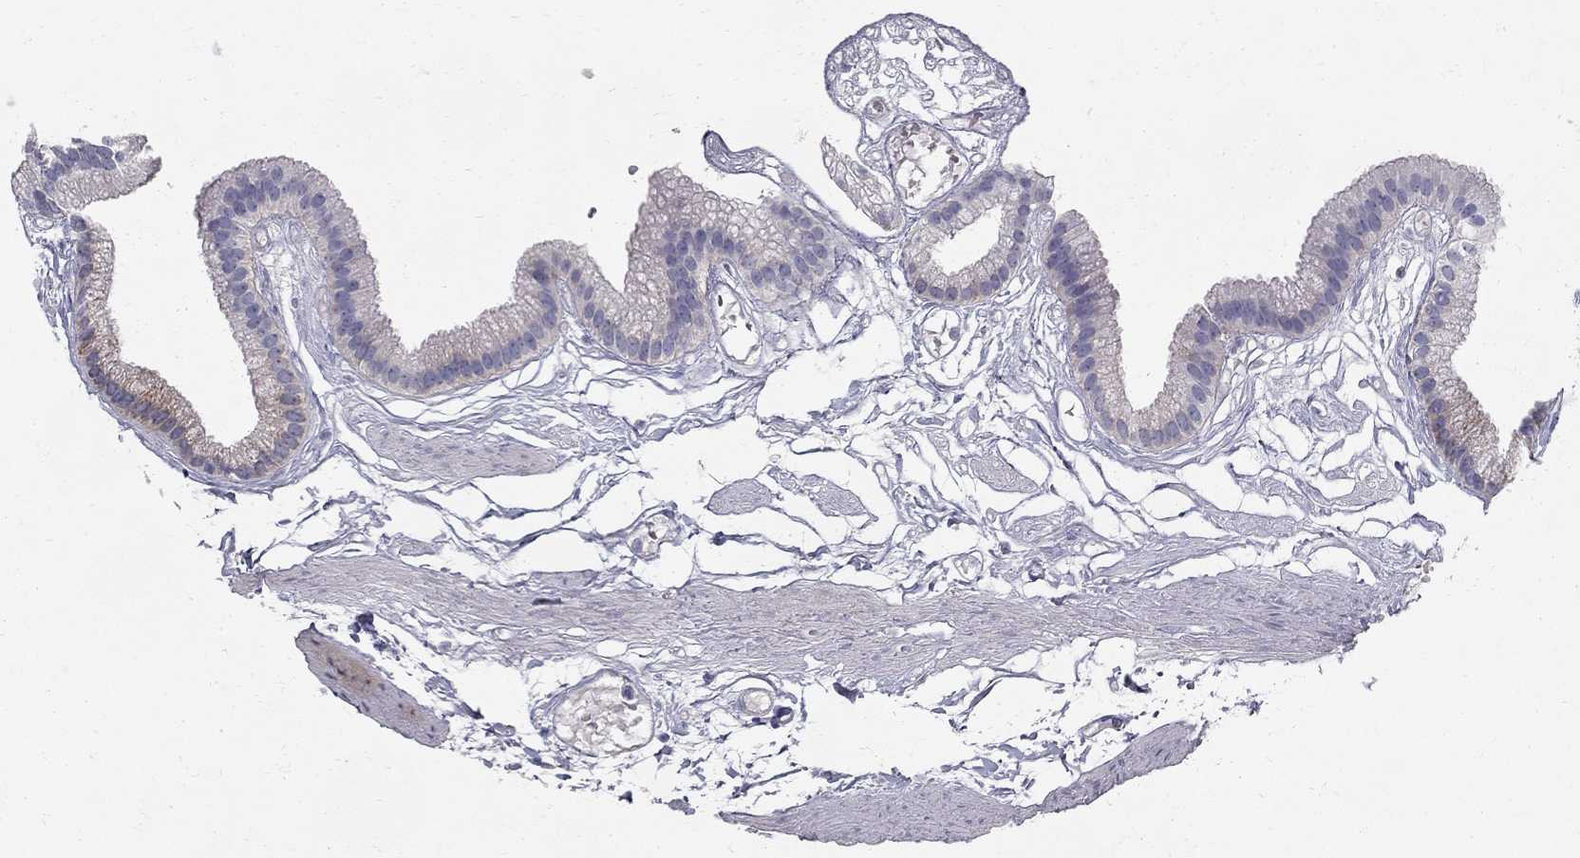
{"staining": {"intensity": "negative", "quantity": "none", "location": "none"}, "tissue": "gallbladder", "cell_type": "Glandular cells", "image_type": "normal", "snomed": [{"axis": "morphology", "description": "Normal tissue, NOS"}, {"axis": "topography", "description": "Gallbladder"}], "caption": "Immunohistochemistry micrograph of benign gallbladder stained for a protein (brown), which reveals no staining in glandular cells.", "gene": "CLIC6", "patient": {"sex": "female", "age": 45}}